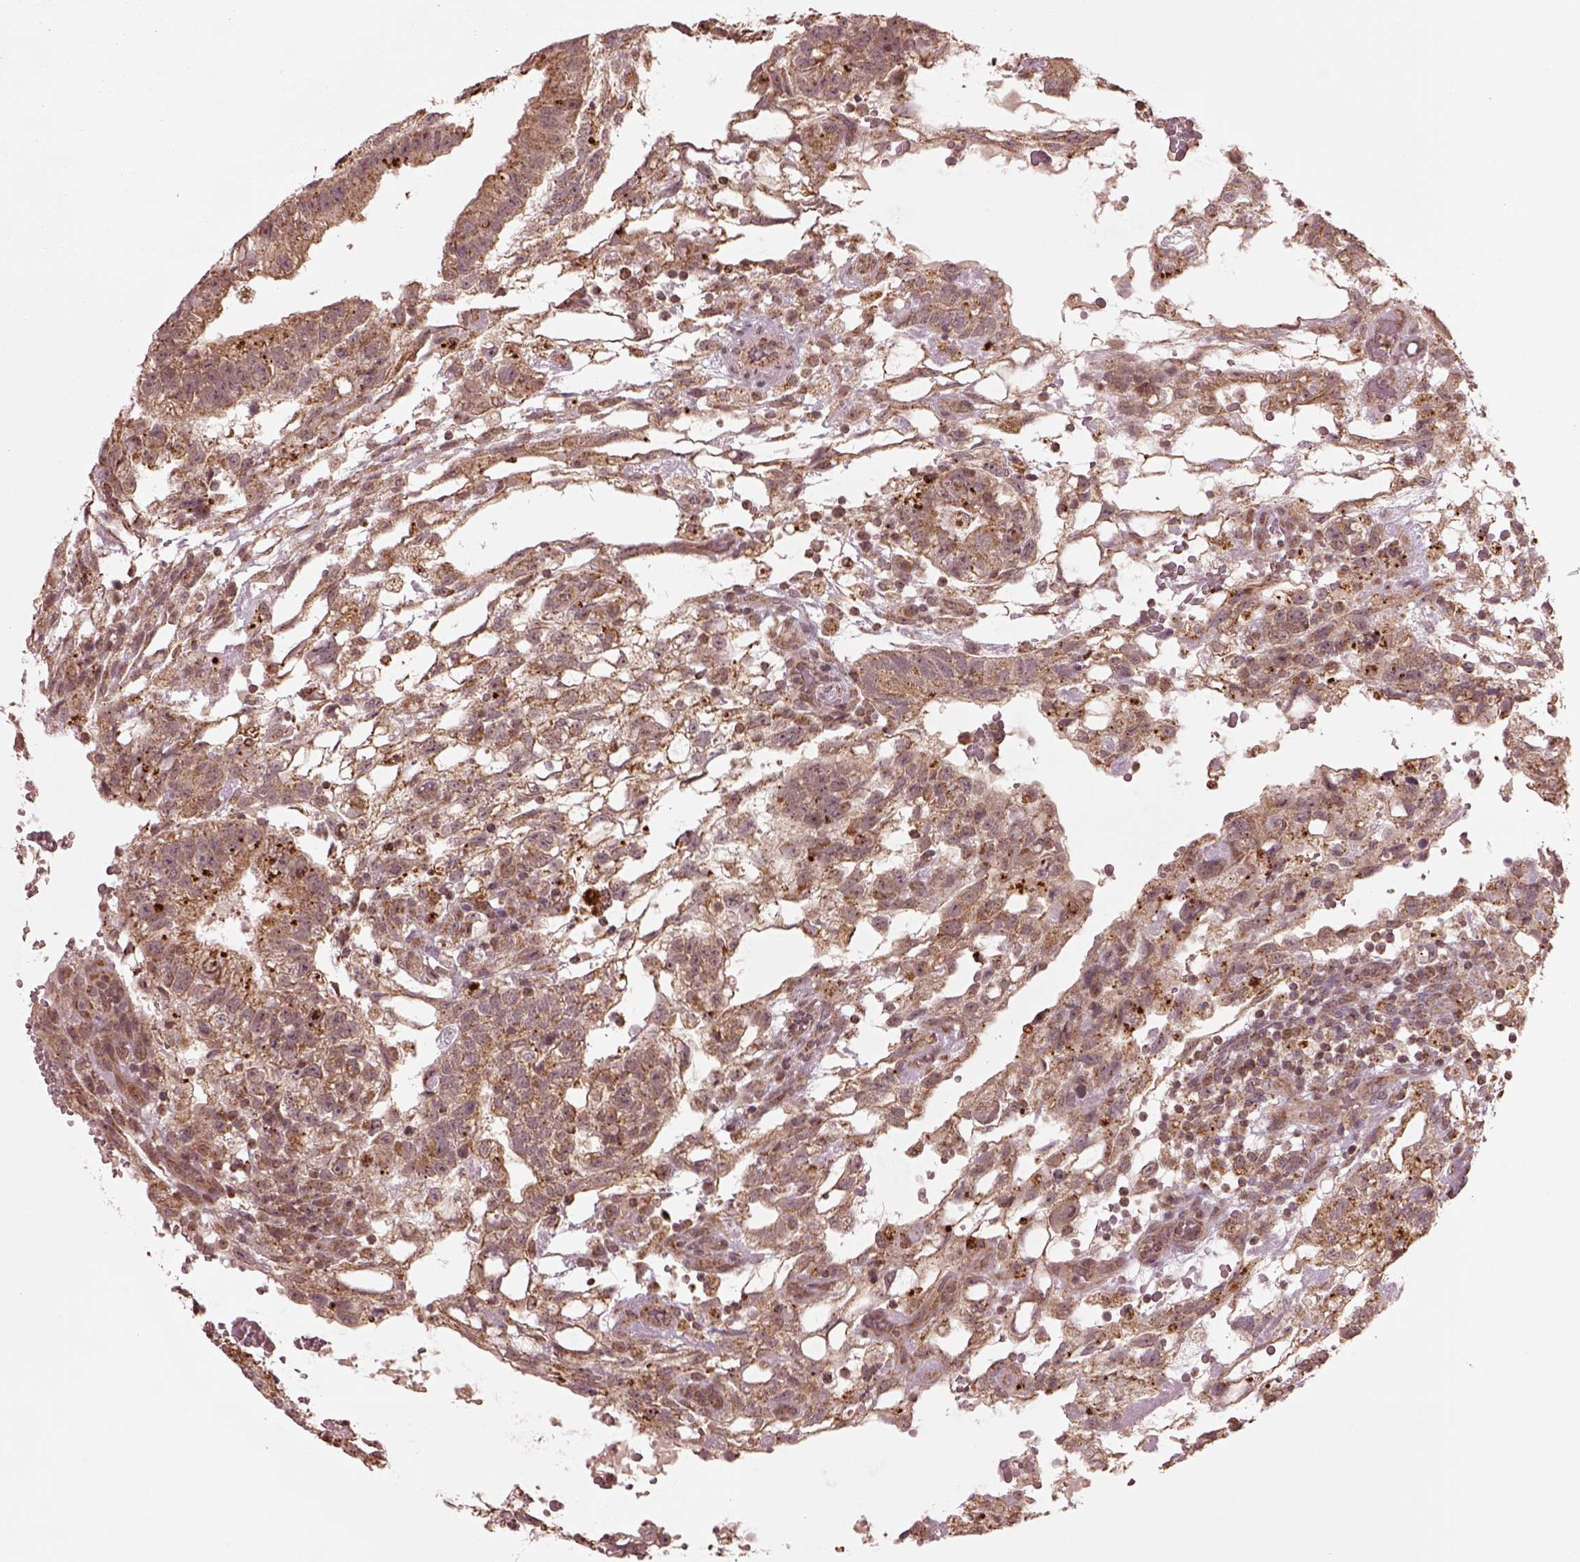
{"staining": {"intensity": "moderate", "quantity": ">75%", "location": "cytoplasmic/membranous"}, "tissue": "testis cancer", "cell_type": "Tumor cells", "image_type": "cancer", "snomed": [{"axis": "morphology", "description": "Carcinoma, Embryonal, NOS"}, {"axis": "topography", "description": "Testis"}], "caption": "Tumor cells display moderate cytoplasmic/membranous expression in approximately >75% of cells in testis embryonal carcinoma.", "gene": "SEL1L3", "patient": {"sex": "male", "age": 32}}